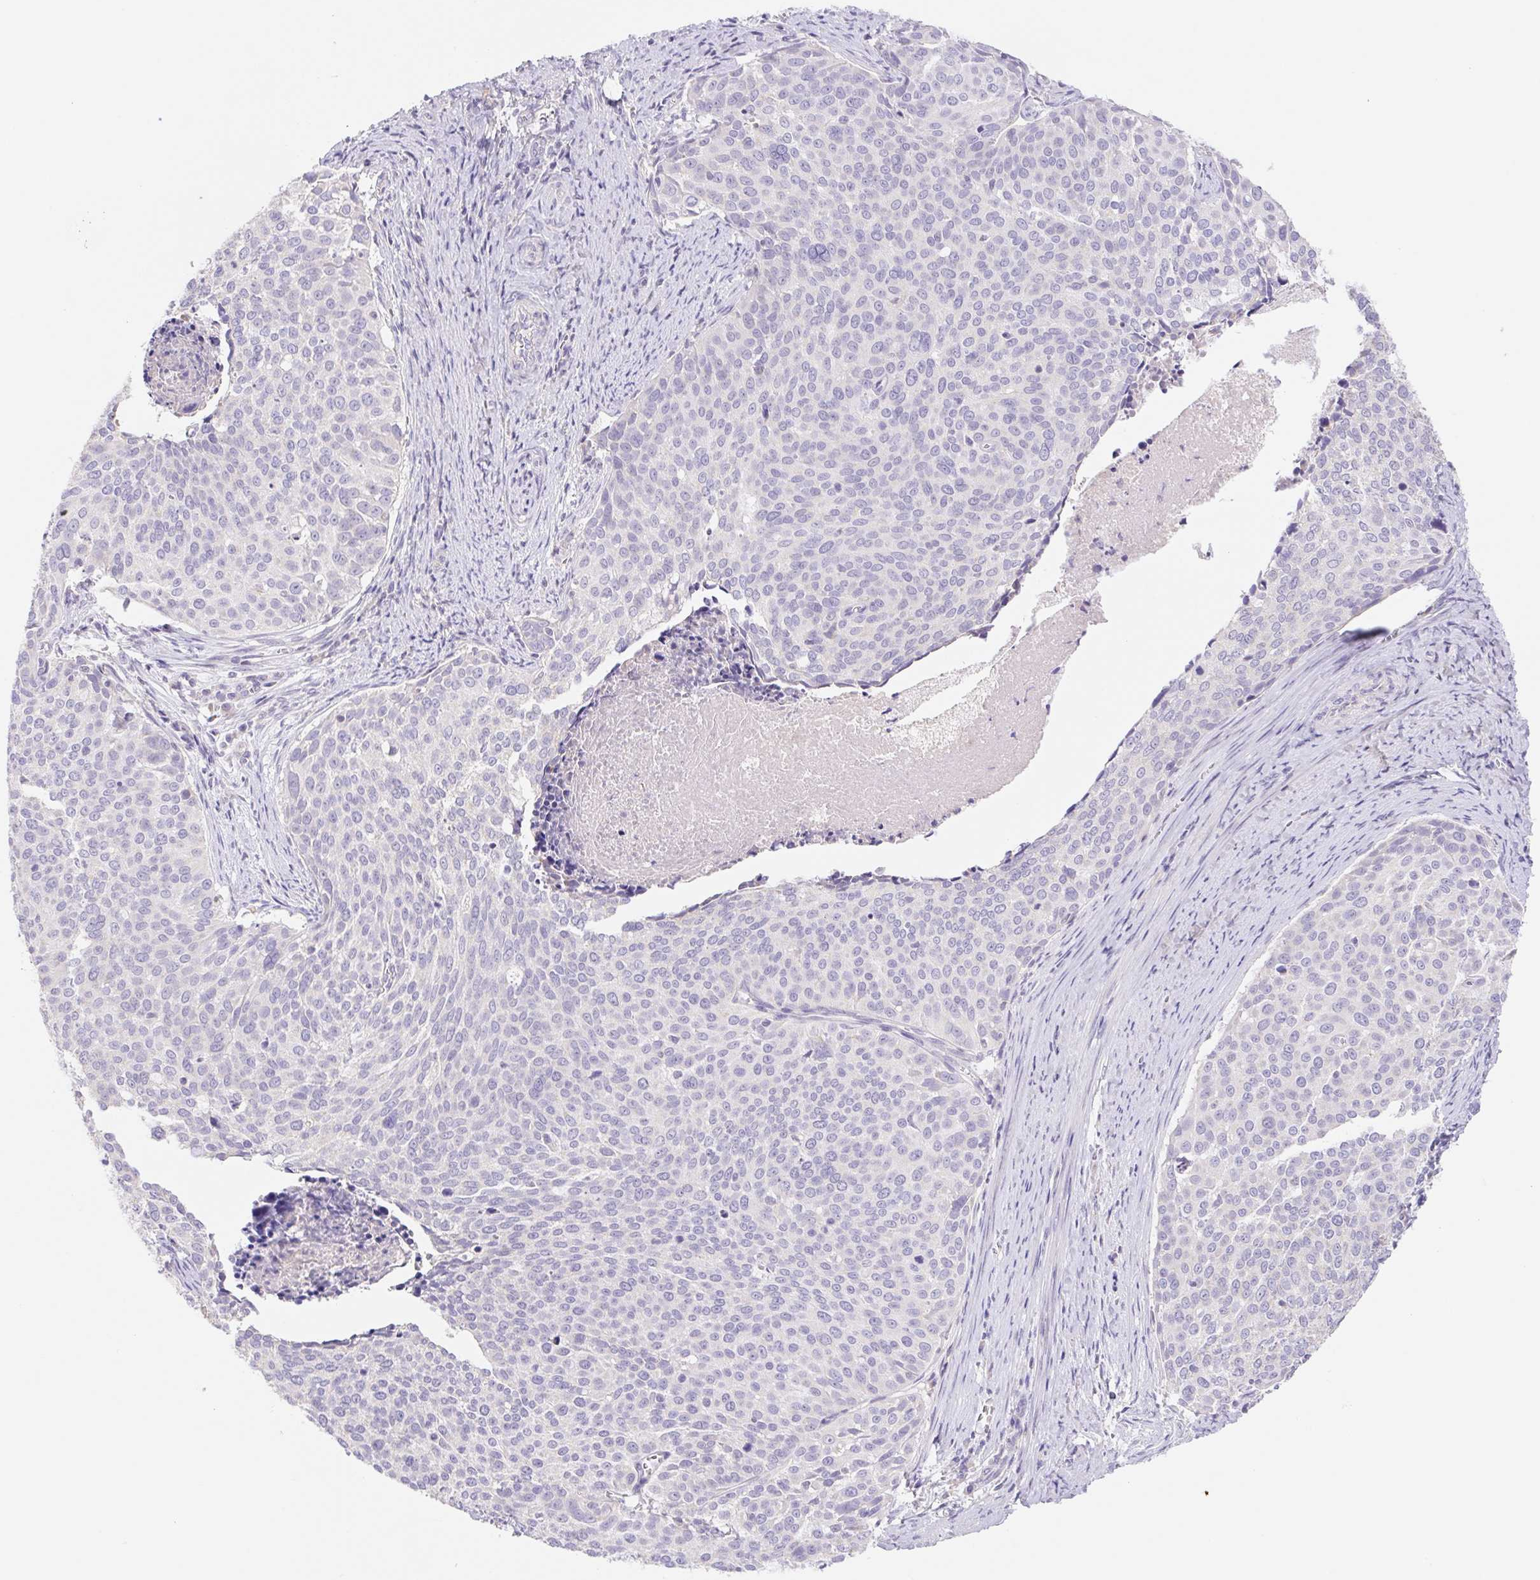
{"staining": {"intensity": "negative", "quantity": "none", "location": "none"}, "tissue": "cervical cancer", "cell_type": "Tumor cells", "image_type": "cancer", "snomed": [{"axis": "morphology", "description": "Squamous cell carcinoma, NOS"}, {"axis": "topography", "description": "Cervix"}], "caption": "A high-resolution photomicrograph shows IHC staining of cervical cancer (squamous cell carcinoma), which exhibits no significant staining in tumor cells.", "gene": "FKBP6", "patient": {"sex": "female", "age": 39}}